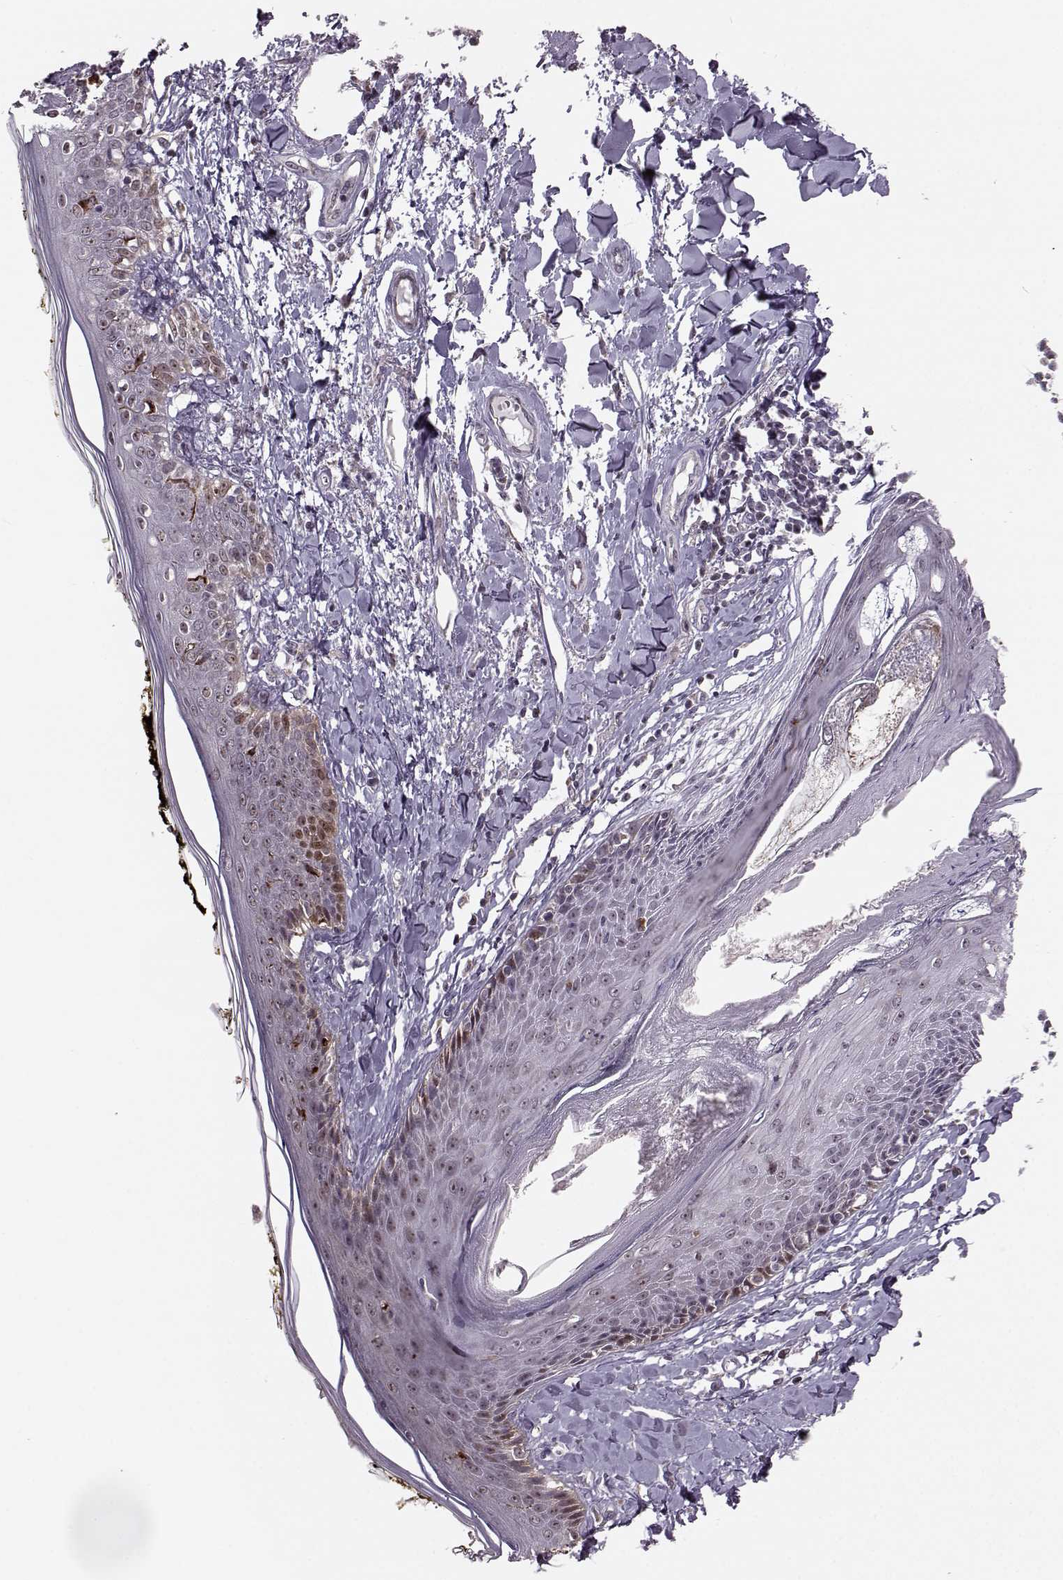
{"staining": {"intensity": "weak", "quantity": "<25%", "location": "cytoplasmic/membranous,nuclear"}, "tissue": "skin", "cell_type": "Fibroblasts", "image_type": "normal", "snomed": [{"axis": "morphology", "description": "Normal tissue, NOS"}, {"axis": "topography", "description": "Skin"}], "caption": "This is an immunohistochemistry image of benign skin. There is no positivity in fibroblasts.", "gene": "ALDH3A1", "patient": {"sex": "male", "age": 76}}